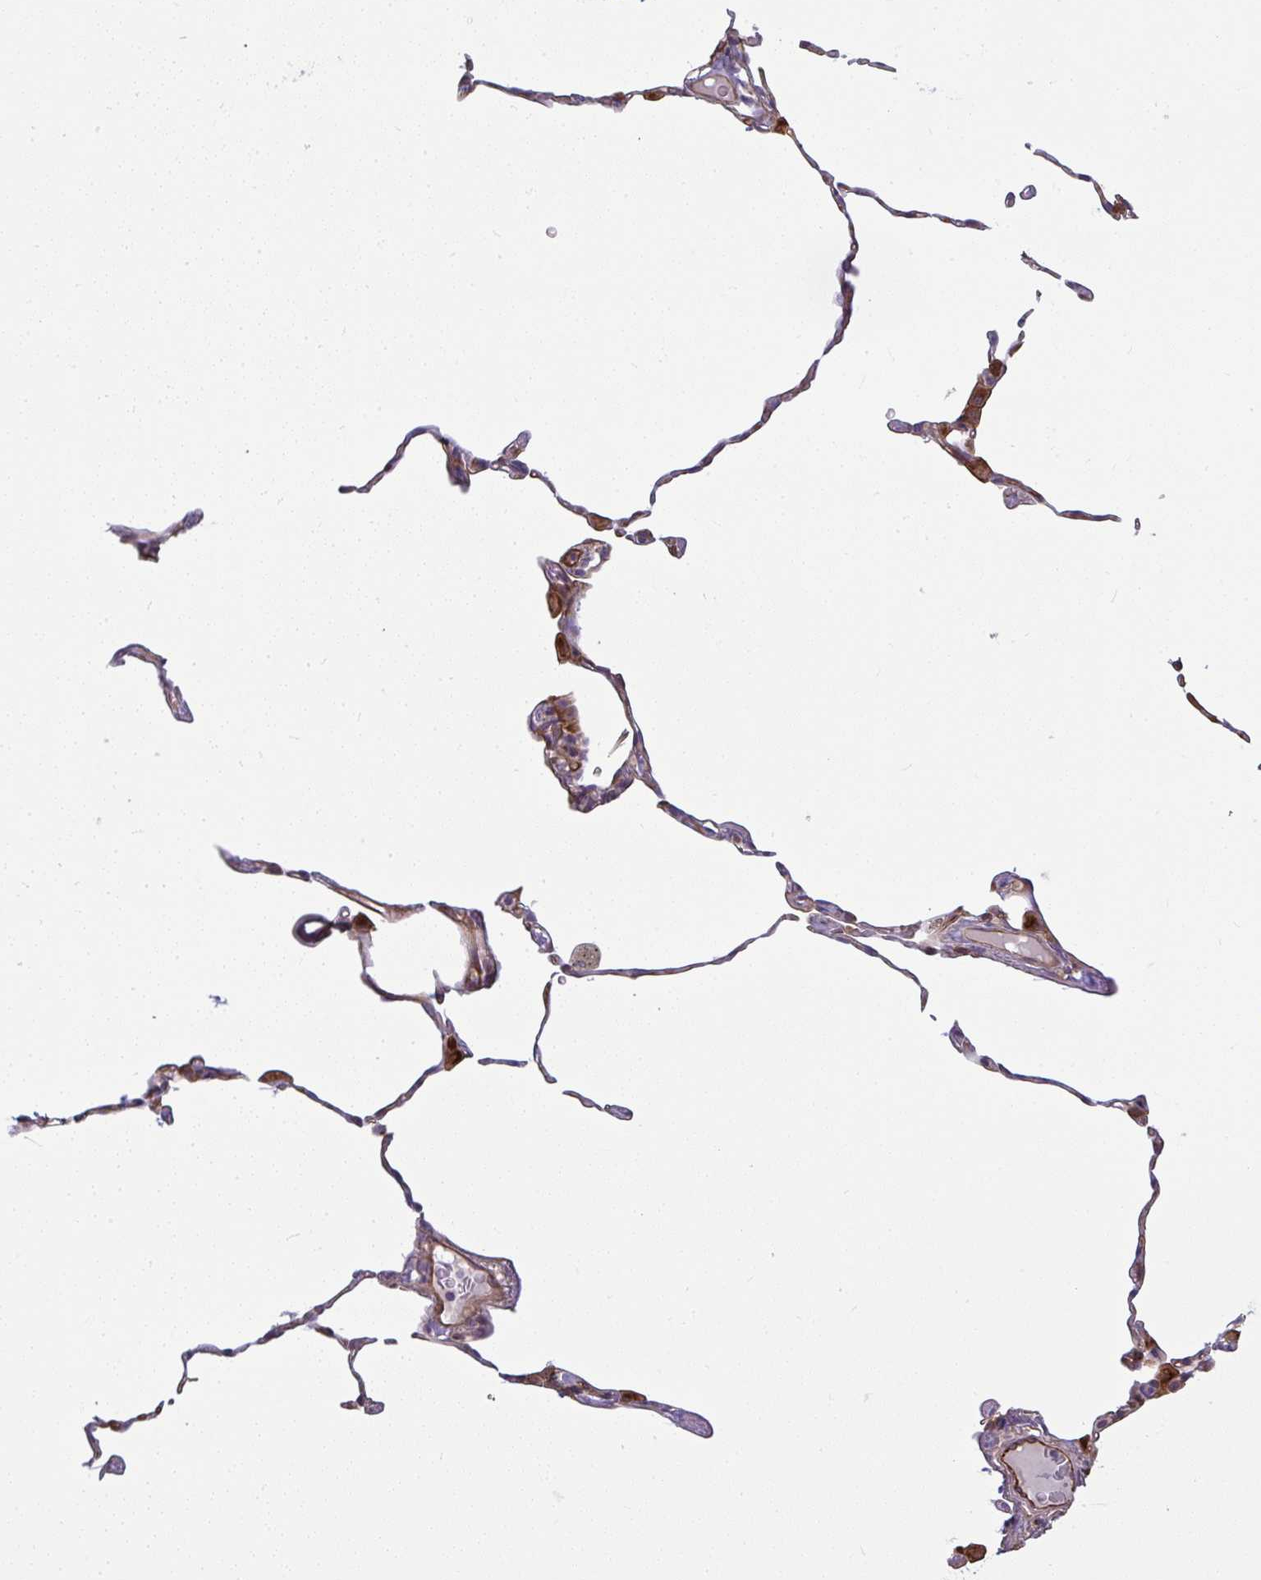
{"staining": {"intensity": "weak", "quantity": "<25%", "location": "cytoplasmic/membranous"}, "tissue": "lung", "cell_type": "Alveolar cells", "image_type": "normal", "snomed": [{"axis": "morphology", "description": "Normal tissue, NOS"}, {"axis": "topography", "description": "Lung"}], "caption": "Image shows no protein positivity in alveolar cells of benign lung.", "gene": "IFIT3", "patient": {"sex": "female", "age": 57}}